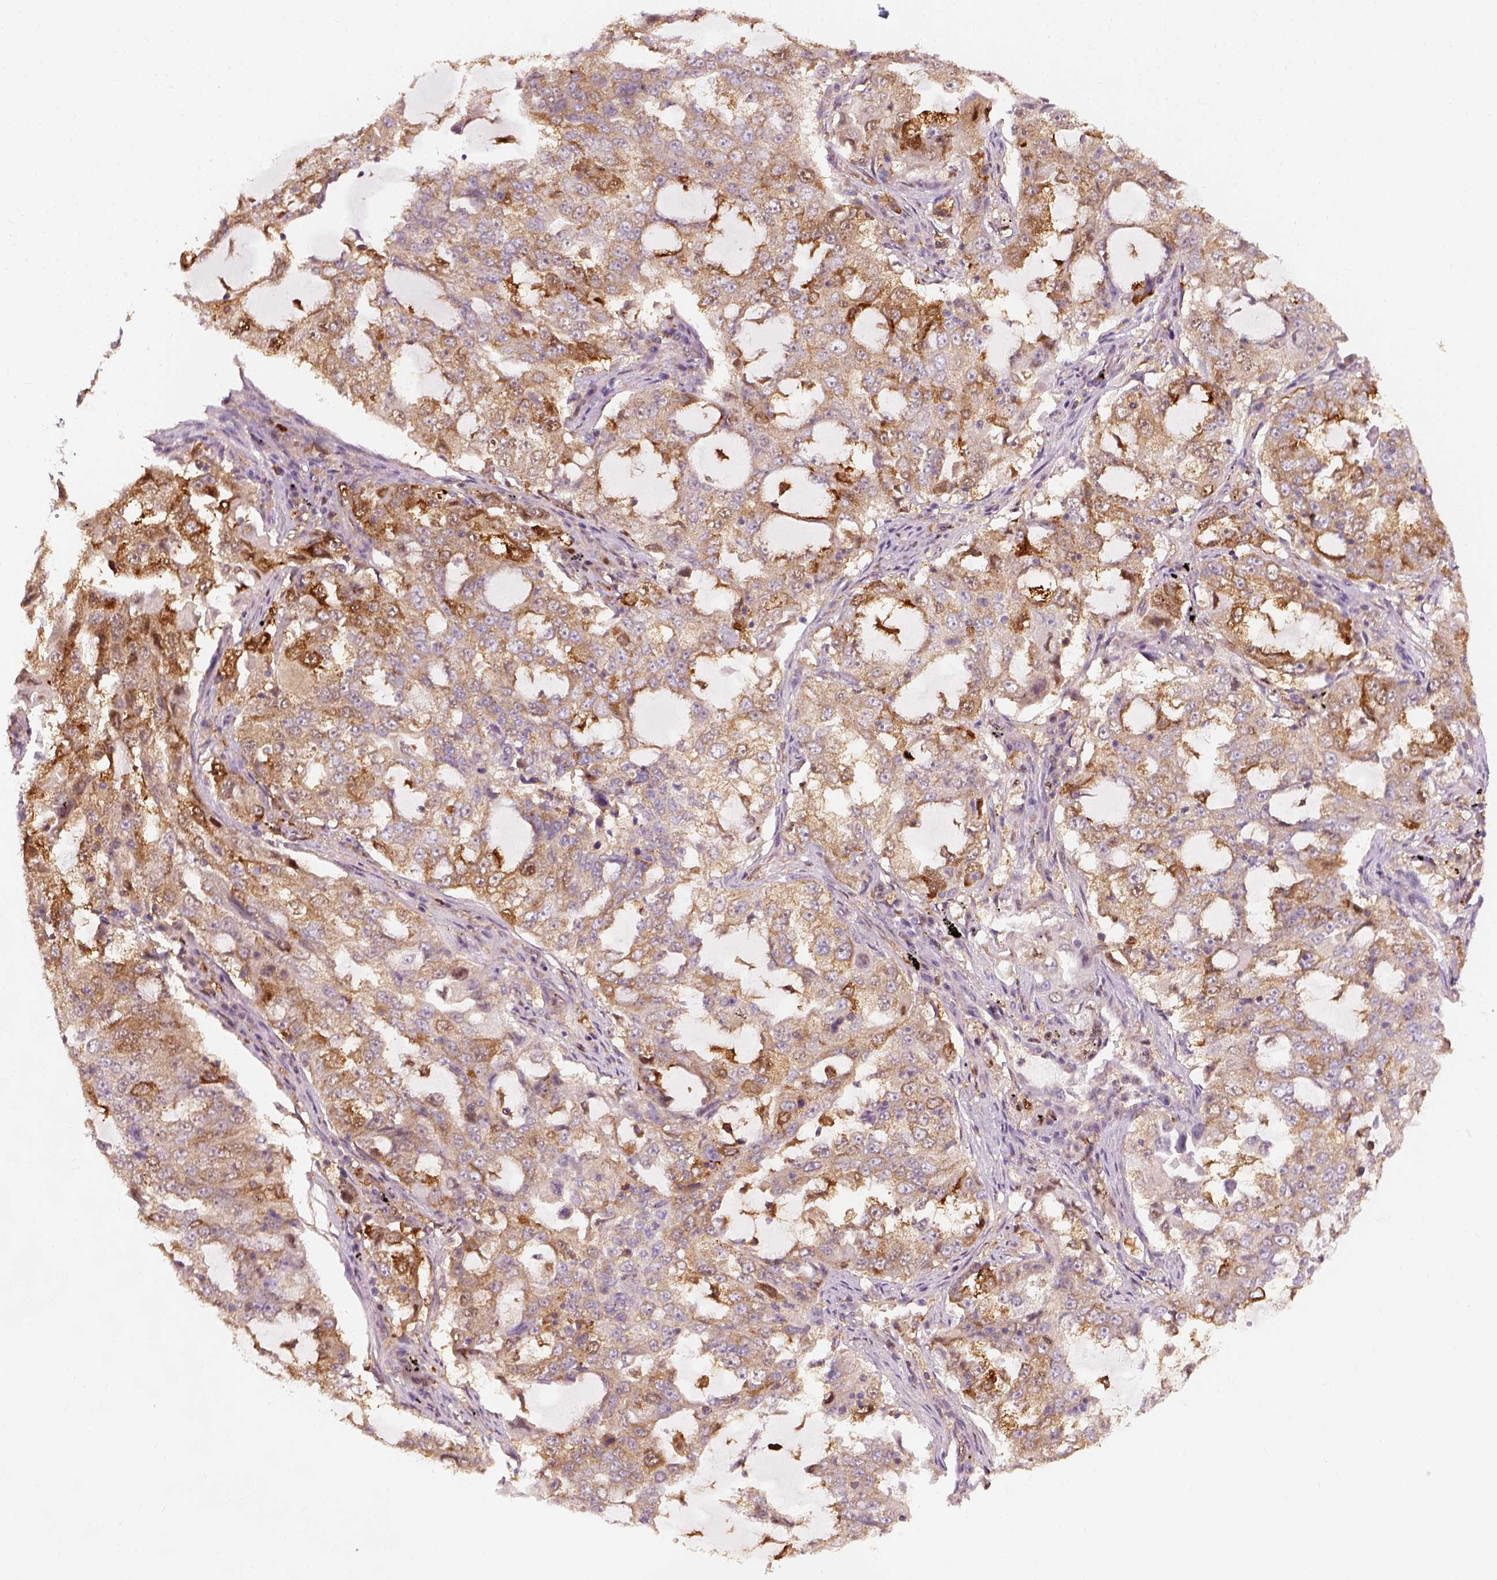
{"staining": {"intensity": "moderate", "quantity": ">75%", "location": "cytoplasmic/membranous"}, "tissue": "lung cancer", "cell_type": "Tumor cells", "image_type": "cancer", "snomed": [{"axis": "morphology", "description": "Adenocarcinoma, NOS"}, {"axis": "topography", "description": "Lung"}], "caption": "Immunohistochemistry (IHC) (DAB) staining of lung cancer shows moderate cytoplasmic/membranous protein staining in approximately >75% of tumor cells.", "gene": "SQSTM1", "patient": {"sex": "female", "age": 61}}